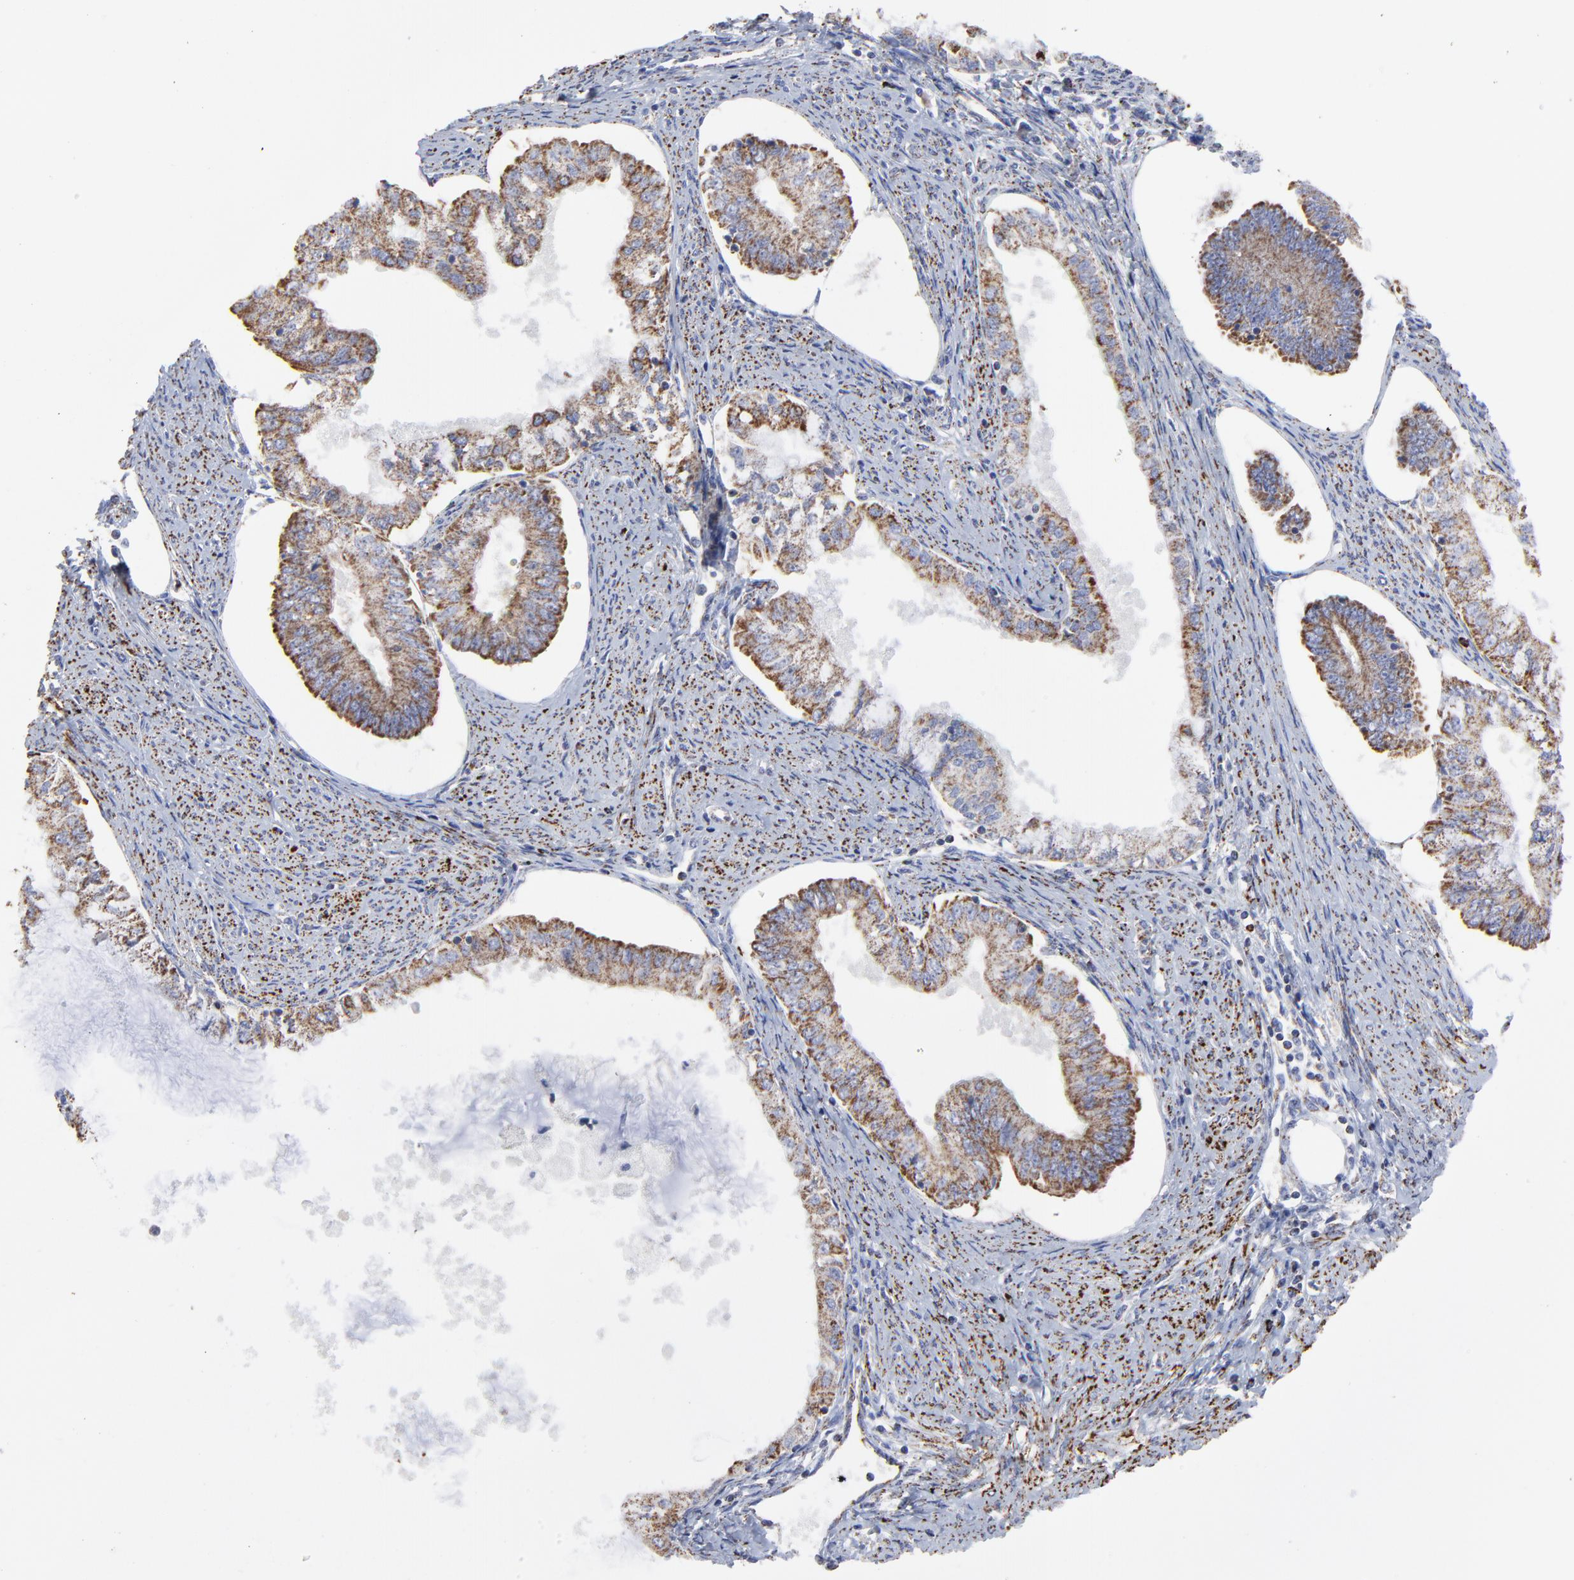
{"staining": {"intensity": "moderate", "quantity": ">75%", "location": "cytoplasmic/membranous"}, "tissue": "endometrial cancer", "cell_type": "Tumor cells", "image_type": "cancer", "snomed": [{"axis": "morphology", "description": "Adenocarcinoma, NOS"}, {"axis": "topography", "description": "Endometrium"}], "caption": "Tumor cells reveal medium levels of moderate cytoplasmic/membranous expression in approximately >75% of cells in human endometrial cancer (adenocarcinoma). (IHC, brightfield microscopy, high magnification).", "gene": "PINK1", "patient": {"sex": "female", "age": 76}}